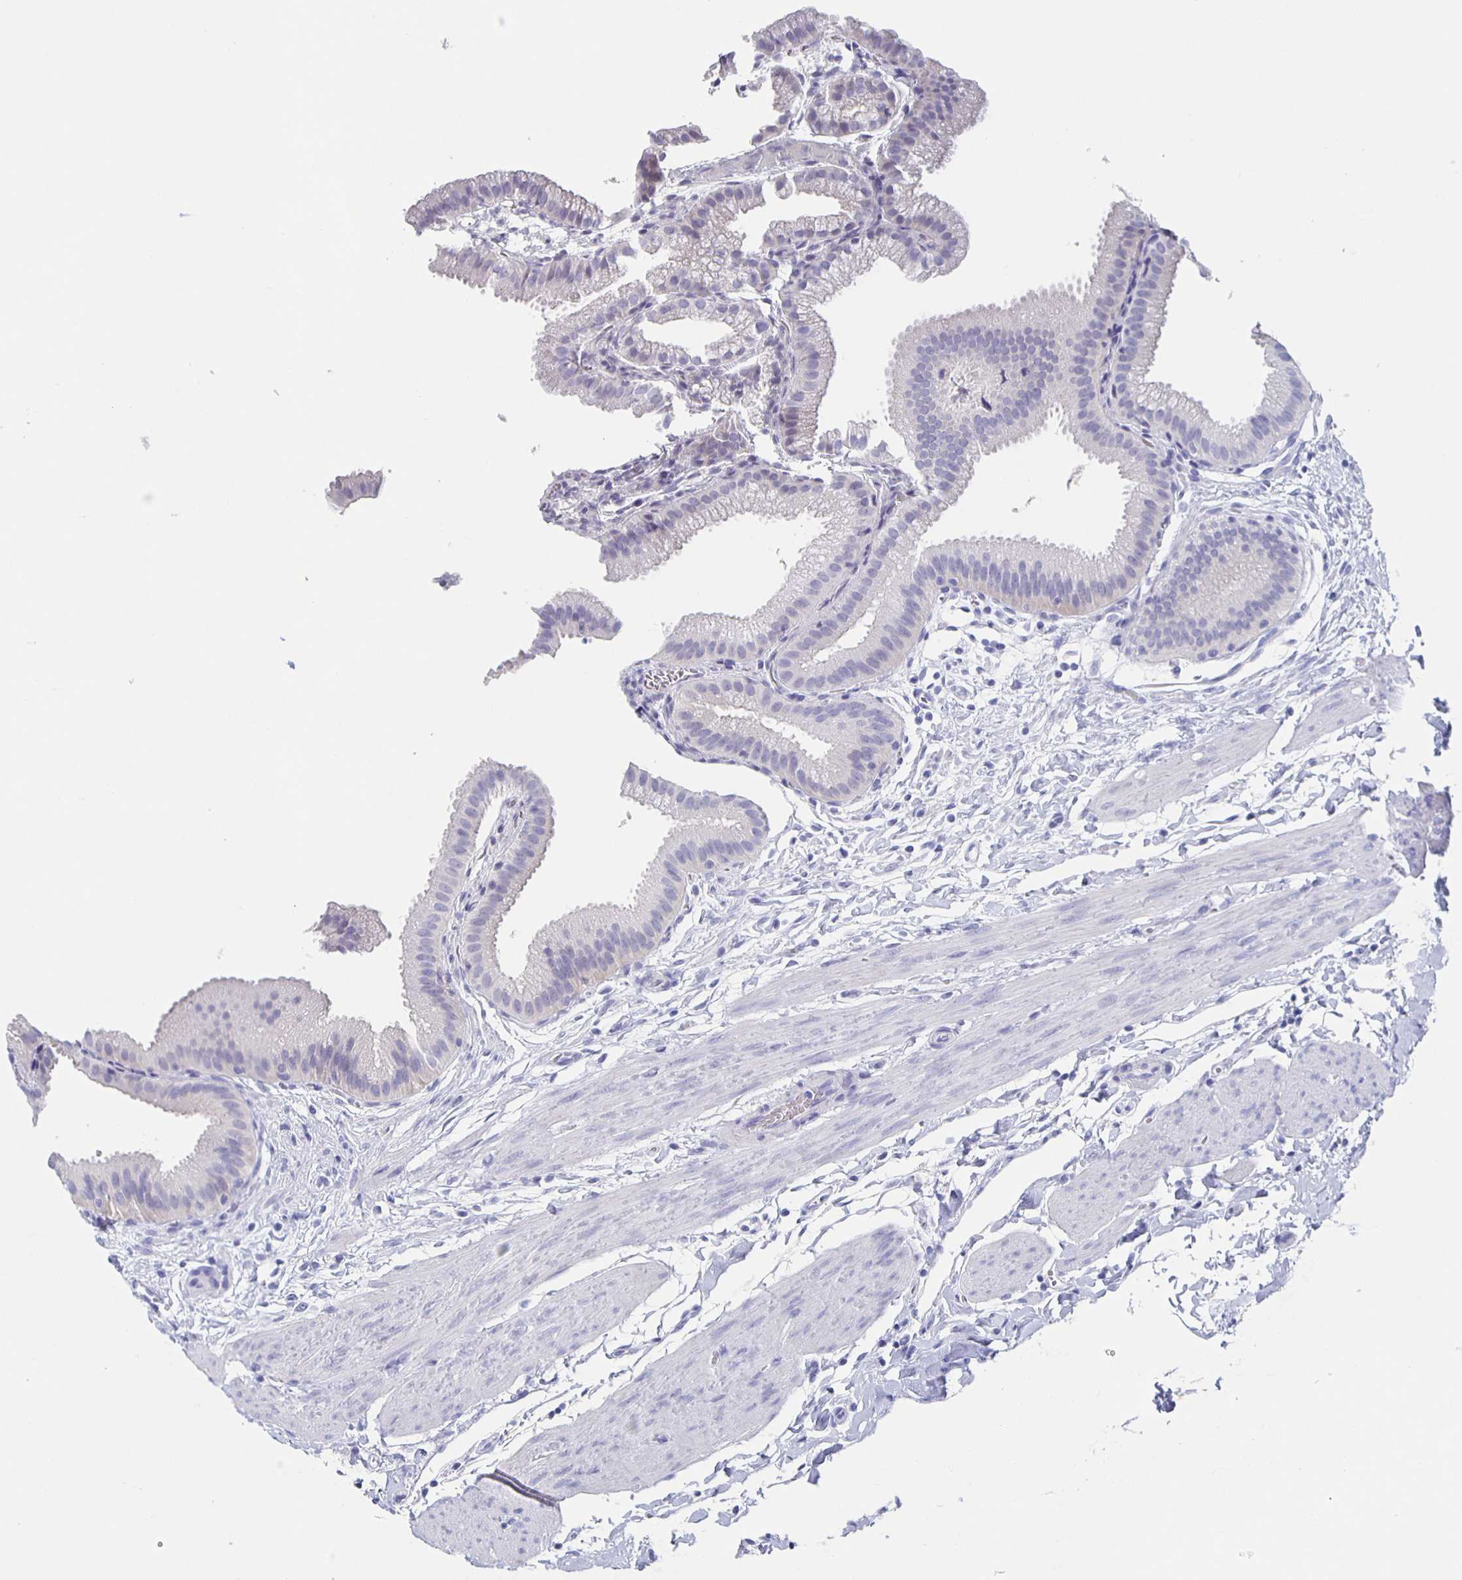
{"staining": {"intensity": "negative", "quantity": "none", "location": "none"}, "tissue": "gallbladder", "cell_type": "Glandular cells", "image_type": "normal", "snomed": [{"axis": "morphology", "description": "Normal tissue, NOS"}, {"axis": "topography", "description": "Gallbladder"}], "caption": "Glandular cells show no significant positivity in normal gallbladder. The staining was performed using DAB (3,3'-diaminobenzidine) to visualize the protein expression in brown, while the nuclei were stained in blue with hematoxylin (Magnification: 20x).", "gene": "SLC34A2", "patient": {"sex": "female", "age": 63}}